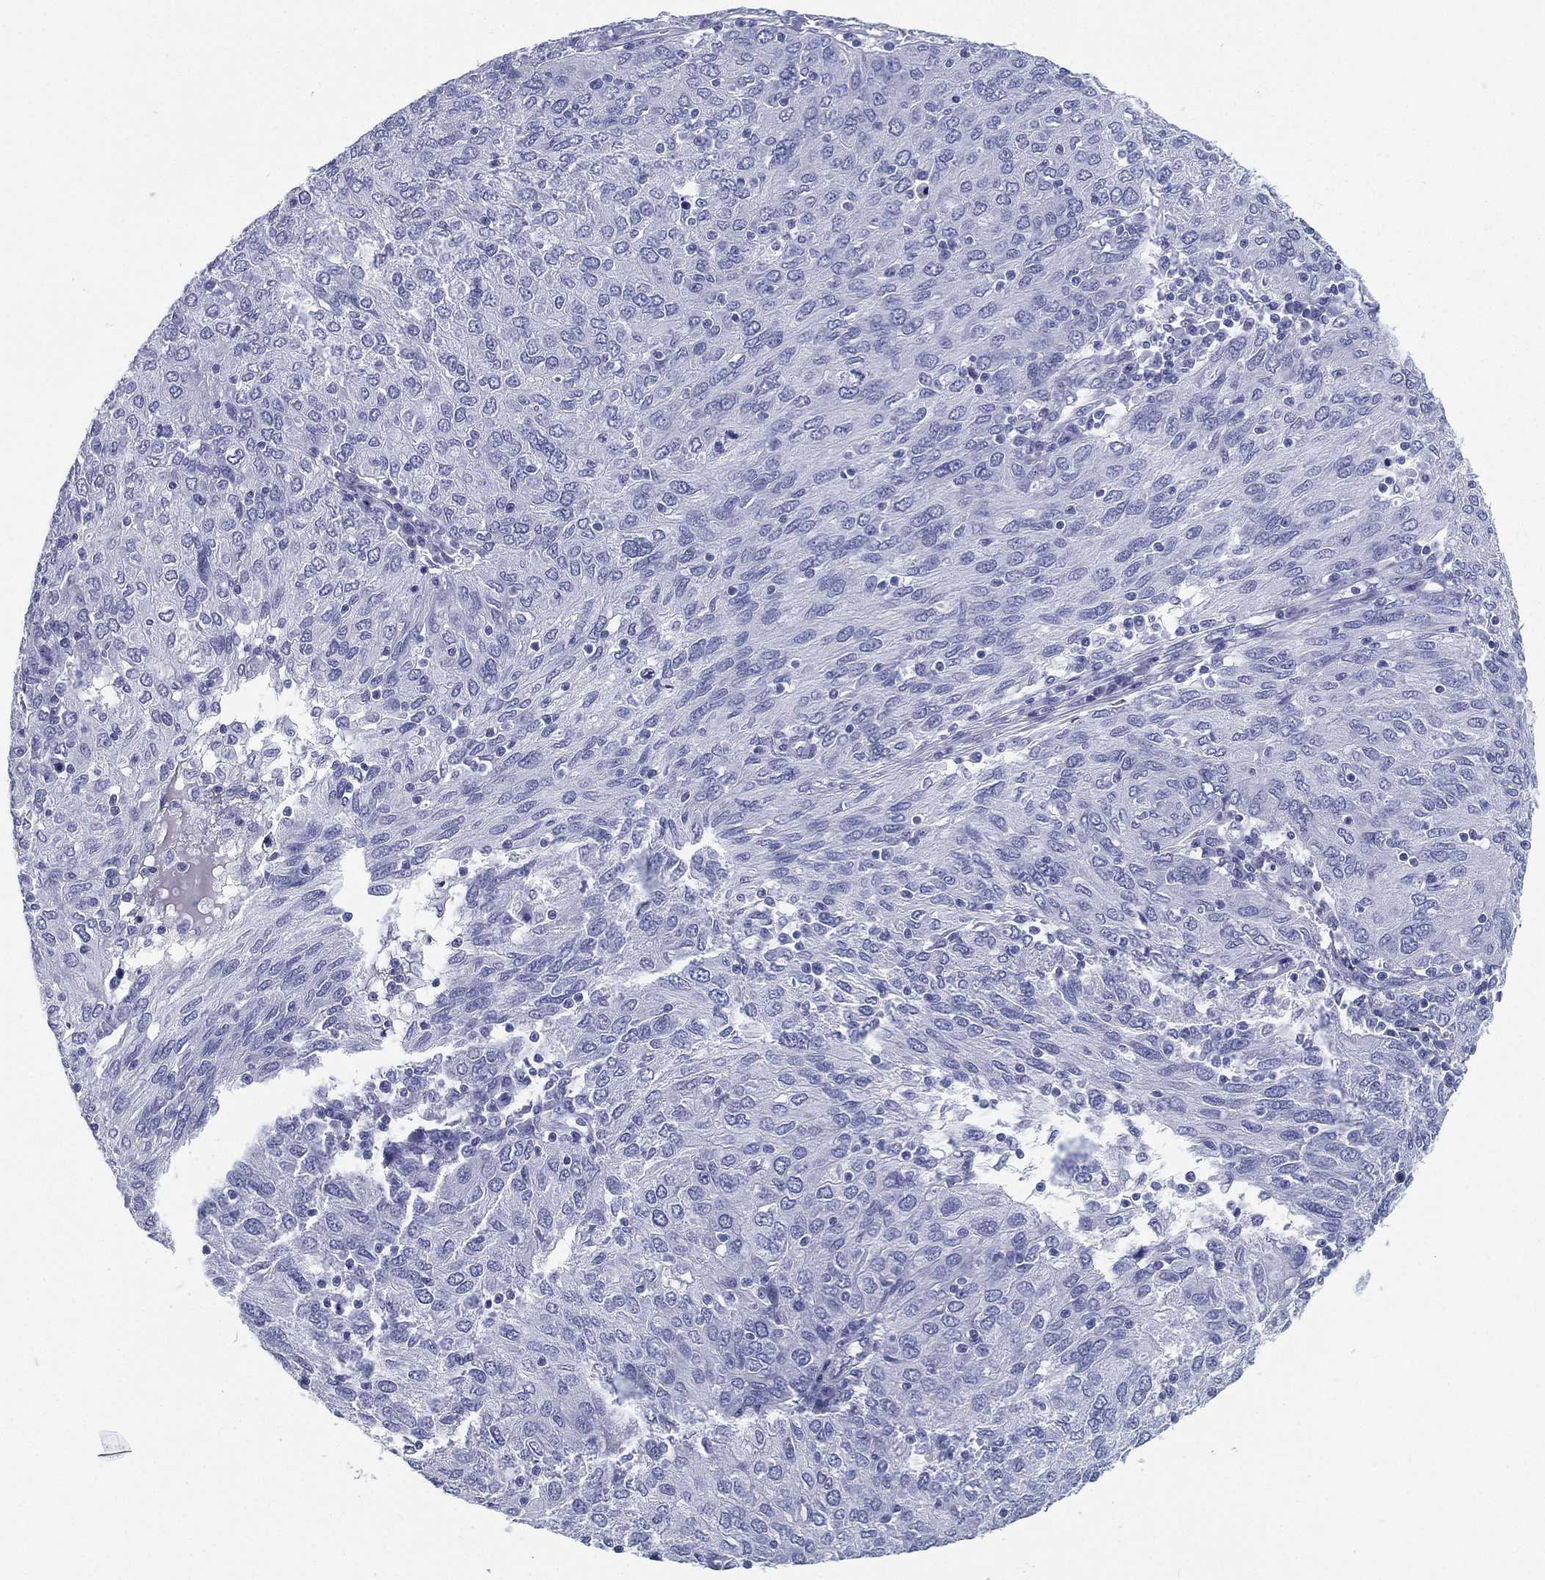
{"staining": {"intensity": "negative", "quantity": "none", "location": "none"}, "tissue": "ovarian cancer", "cell_type": "Tumor cells", "image_type": "cancer", "snomed": [{"axis": "morphology", "description": "Carcinoma, endometroid"}, {"axis": "topography", "description": "Ovary"}], "caption": "The image shows no staining of tumor cells in ovarian cancer (endometroid carcinoma).", "gene": "ATP1B2", "patient": {"sex": "female", "age": 50}}